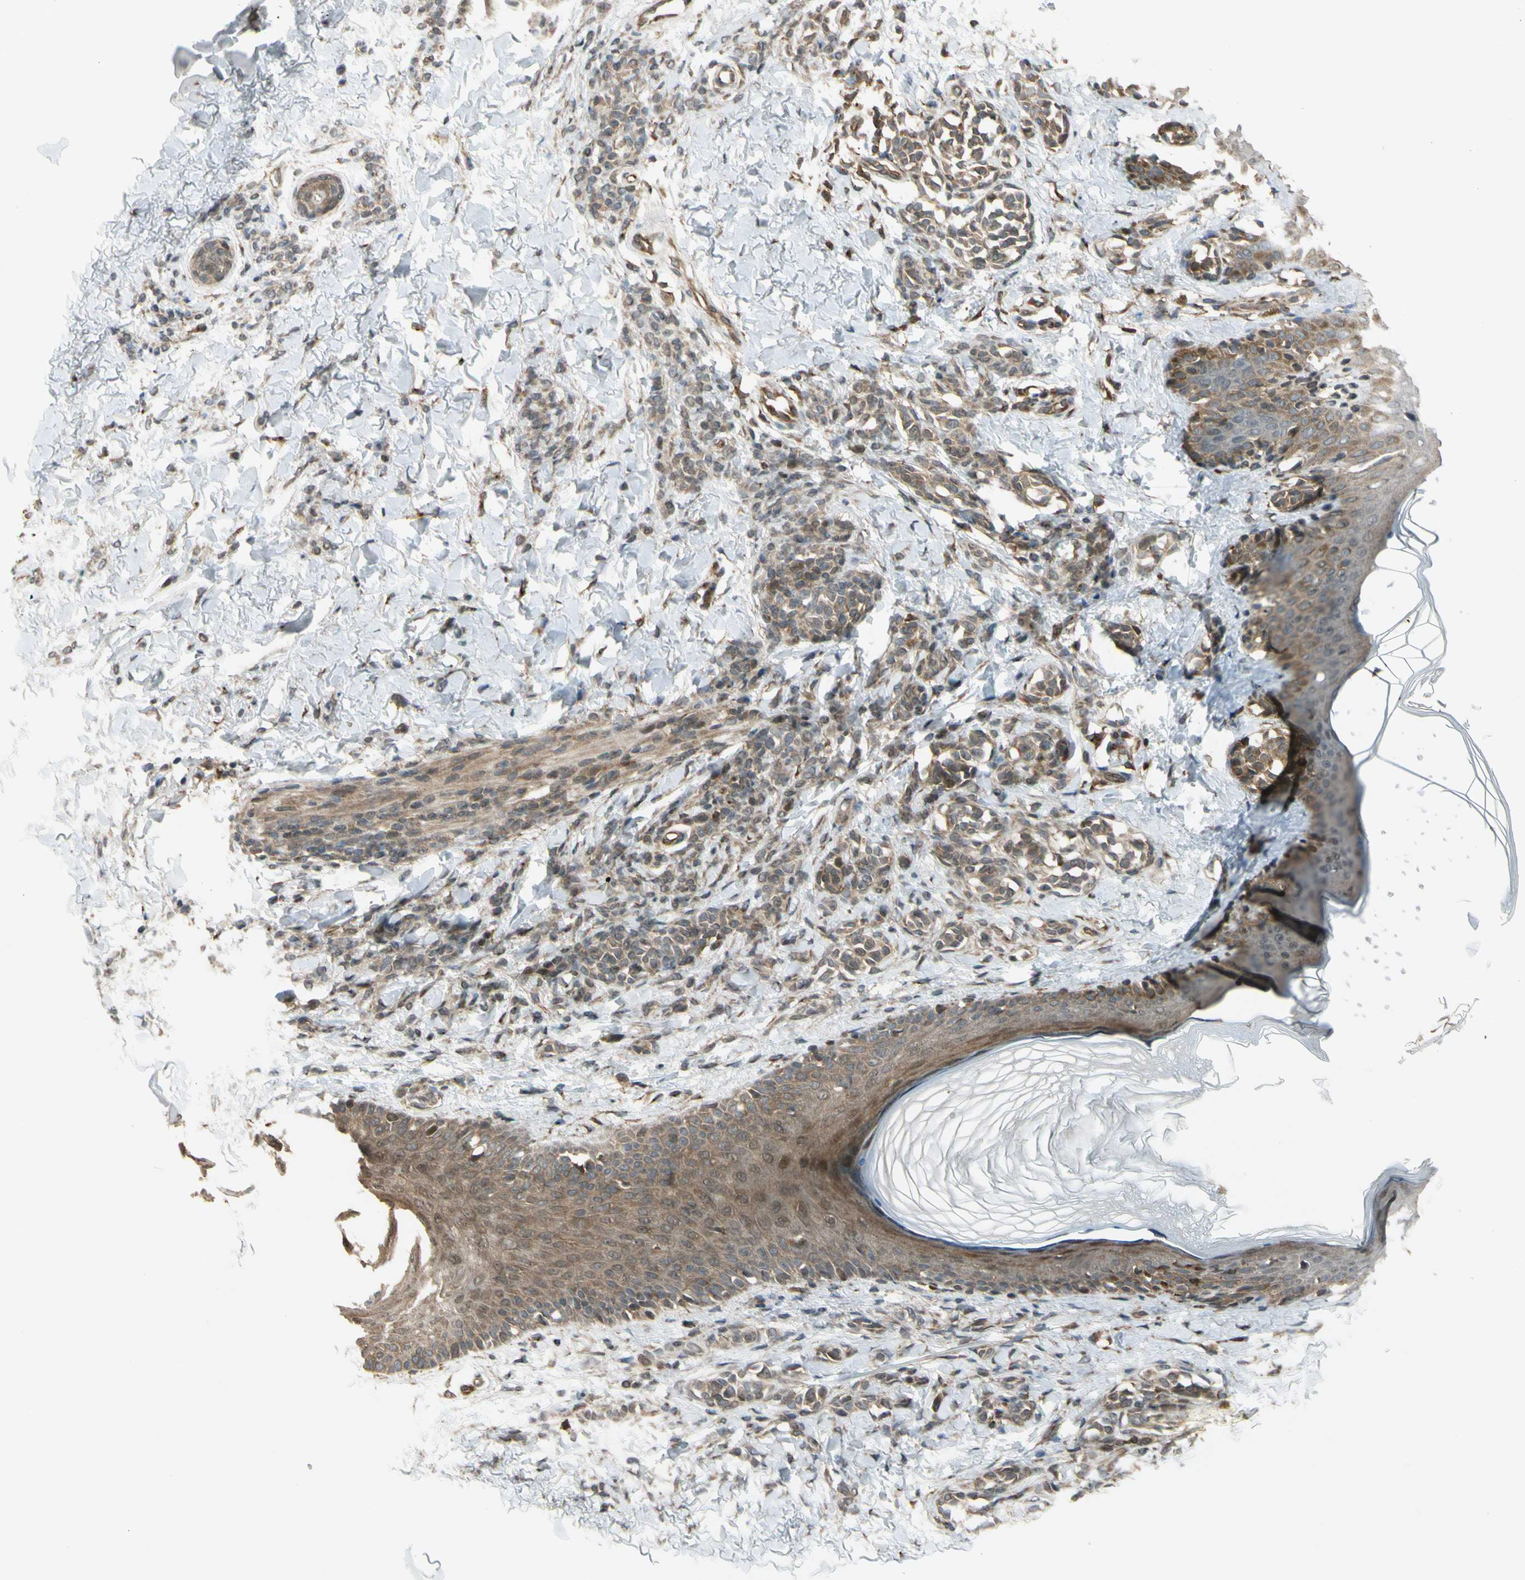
{"staining": {"intensity": "moderate", "quantity": ">75%", "location": "cytoplasmic/membranous,nuclear"}, "tissue": "skin", "cell_type": "Fibroblasts", "image_type": "normal", "snomed": [{"axis": "morphology", "description": "Normal tissue, NOS"}, {"axis": "topography", "description": "Skin"}], "caption": "Immunohistochemical staining of unremarkable skin exhibits >75% levels of moderate cytoplasmic/membranous,nuclear protein positivity in about >75% of fibroblasts. The protein of interest is stained brown, and the nuclei are stained in blue (DAB (3,3'-diaminobenzidine) IHC with brightfield microscopy, high magnification).", "gene": "FLII", "patient": {"sex": "male", "age": 16}}